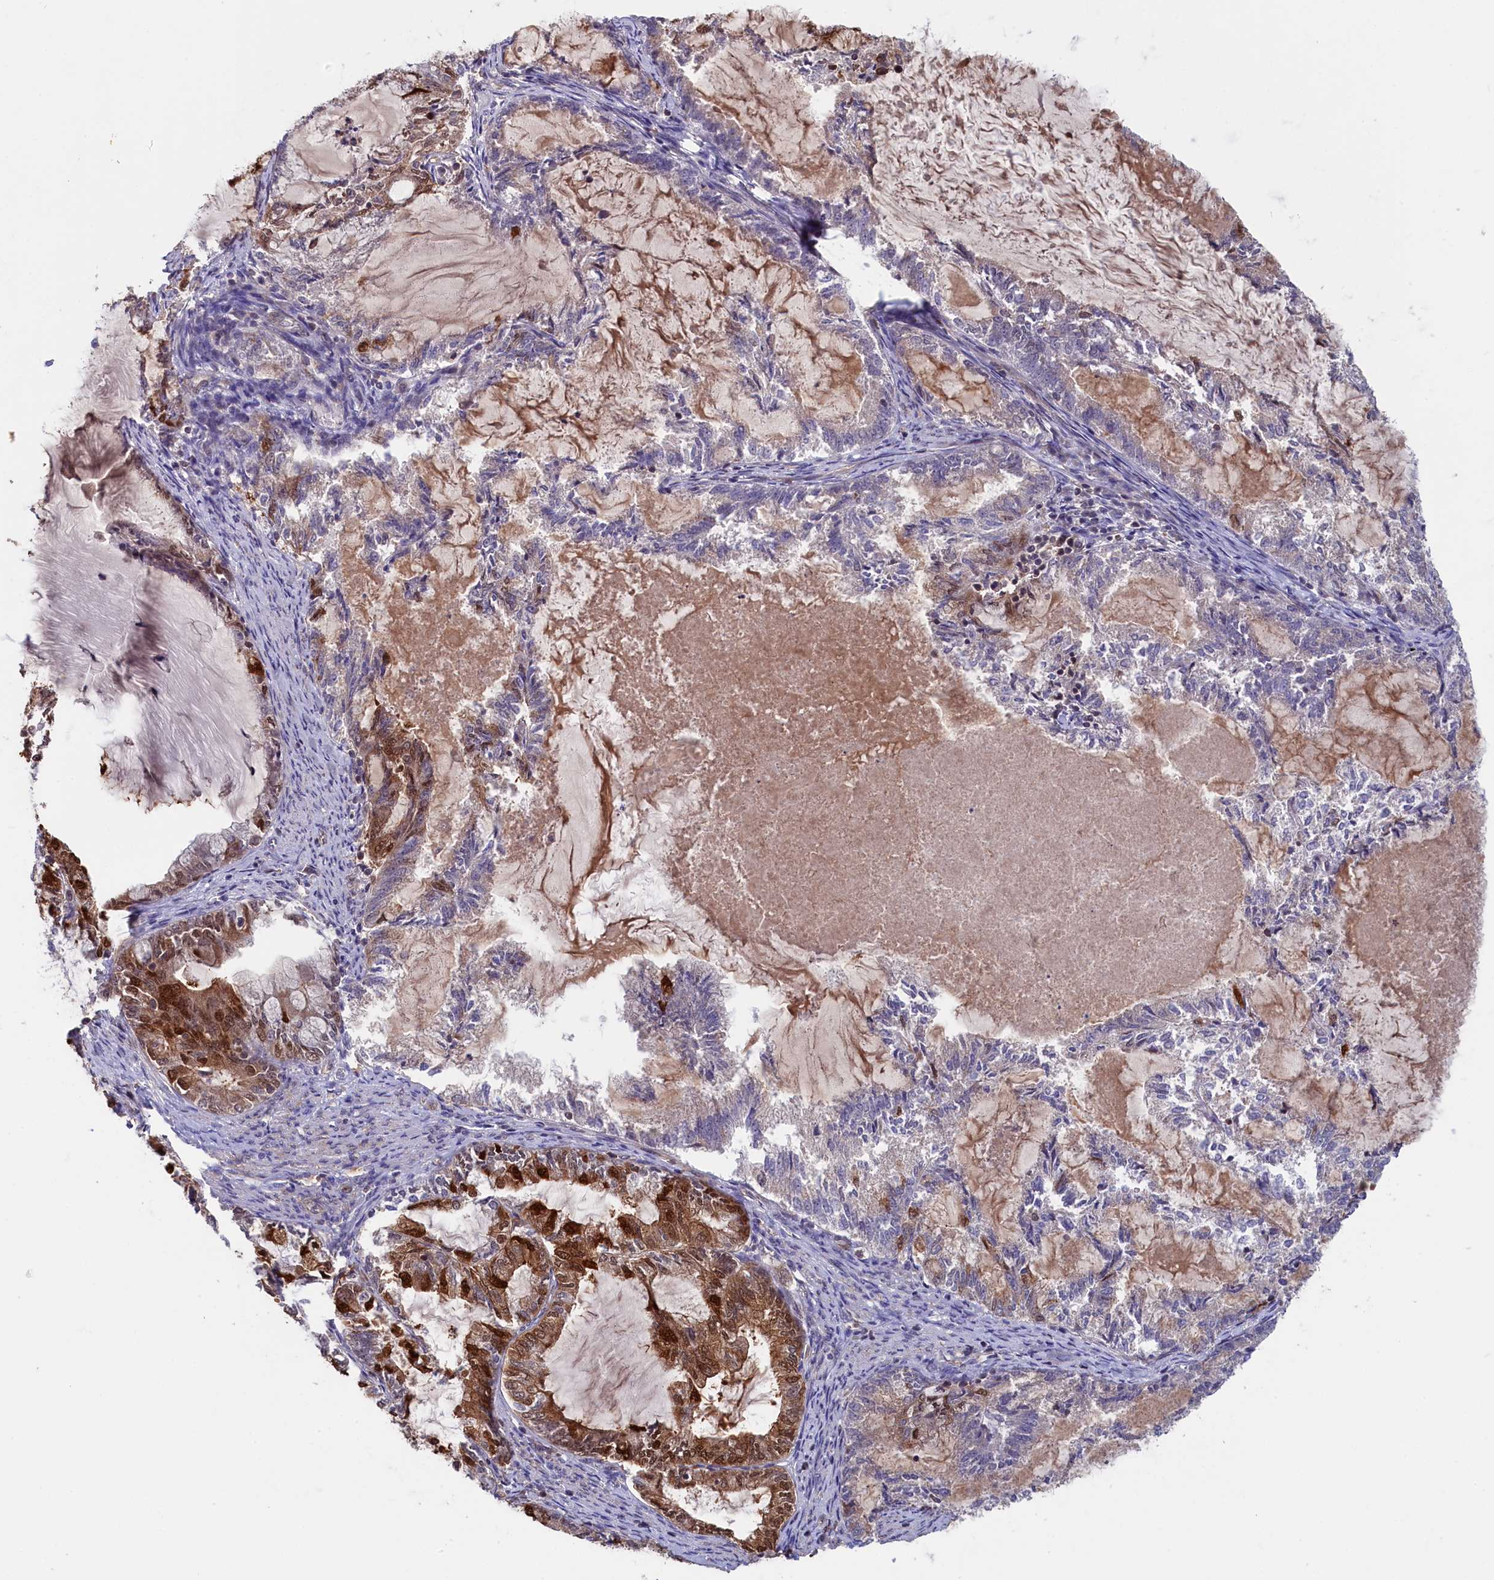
{"staining": {"intensity": "moderate", "quantity": "25%-75%", "location": "cytoplasmic/membranous,nuclear"}, "tissue": "endometrial cancer", "cell_type": "Tumor cells", "image_type": "cancer", "snomed": [{"axis": "morphology", "description": "Adenocarcinoma, NOS"}, {"axis": "topography", "description": "Endometrium"}], "caption": "Endometrial adenocarcinoma stained with a brown dye demonstrates moderate cytoplasmic/membranous and nuclear positive staining in about 25%-75% of tumor cells.", "gene": "JPT2", "patient": {"sex": "female", "age": 86}}